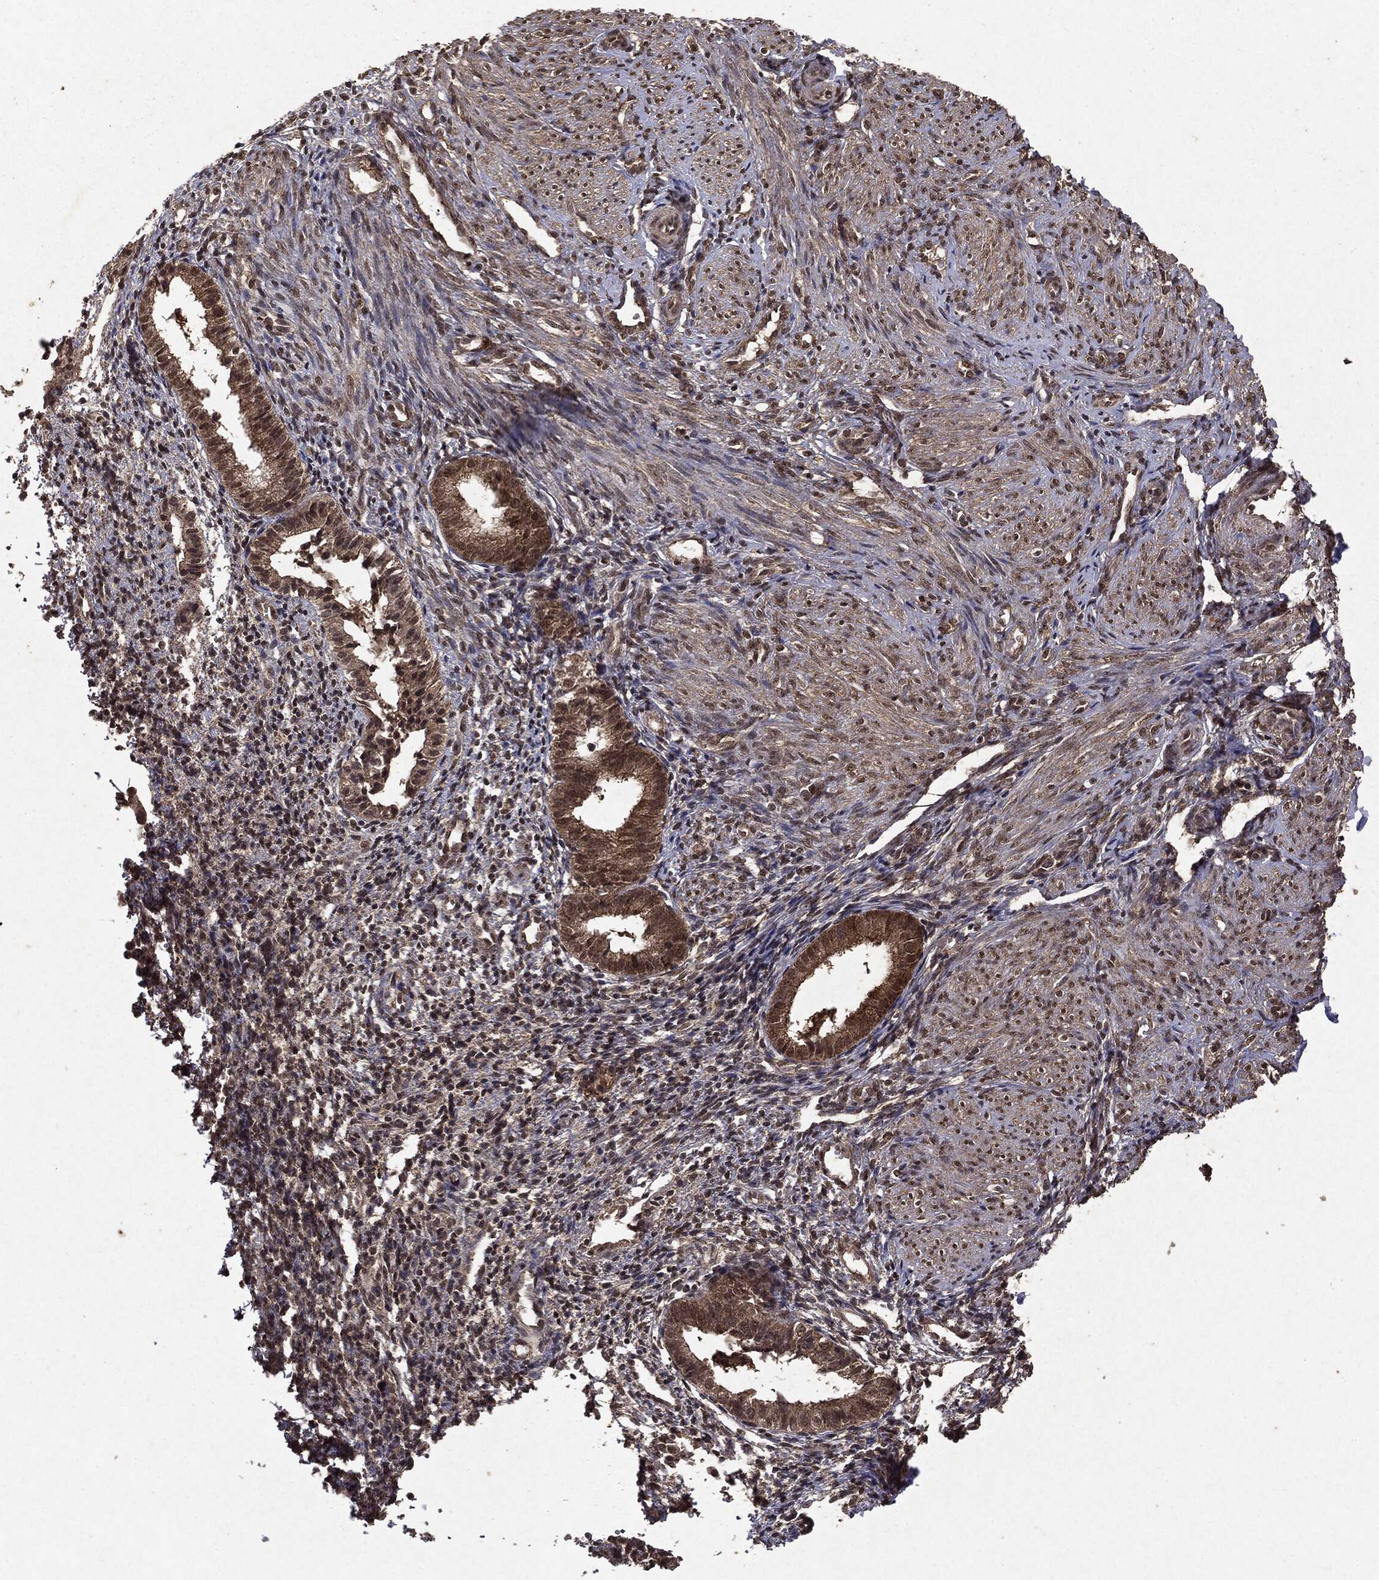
{"staining": {"intensity": "moderate", "quantity": ">75%", "location": "nuclear"}, "tissue": "endometrium", "cell_type": "Cells in endometrial stroma", "image_type": "normal", "snomed": [{"axis": "morphology", "description": "Normal tissue, NOS"}, {"axis": "topography", "description": "Endometrium"}], "caption": "Endometrium stained with DAB immunohistochemistry (IHC) demonstrates medium levels of moderate nuclear positivity in about >75% of cells in endometrial stroma.", "gene": "PEBP1", "patient": {"sex": "female", "age": 47}}